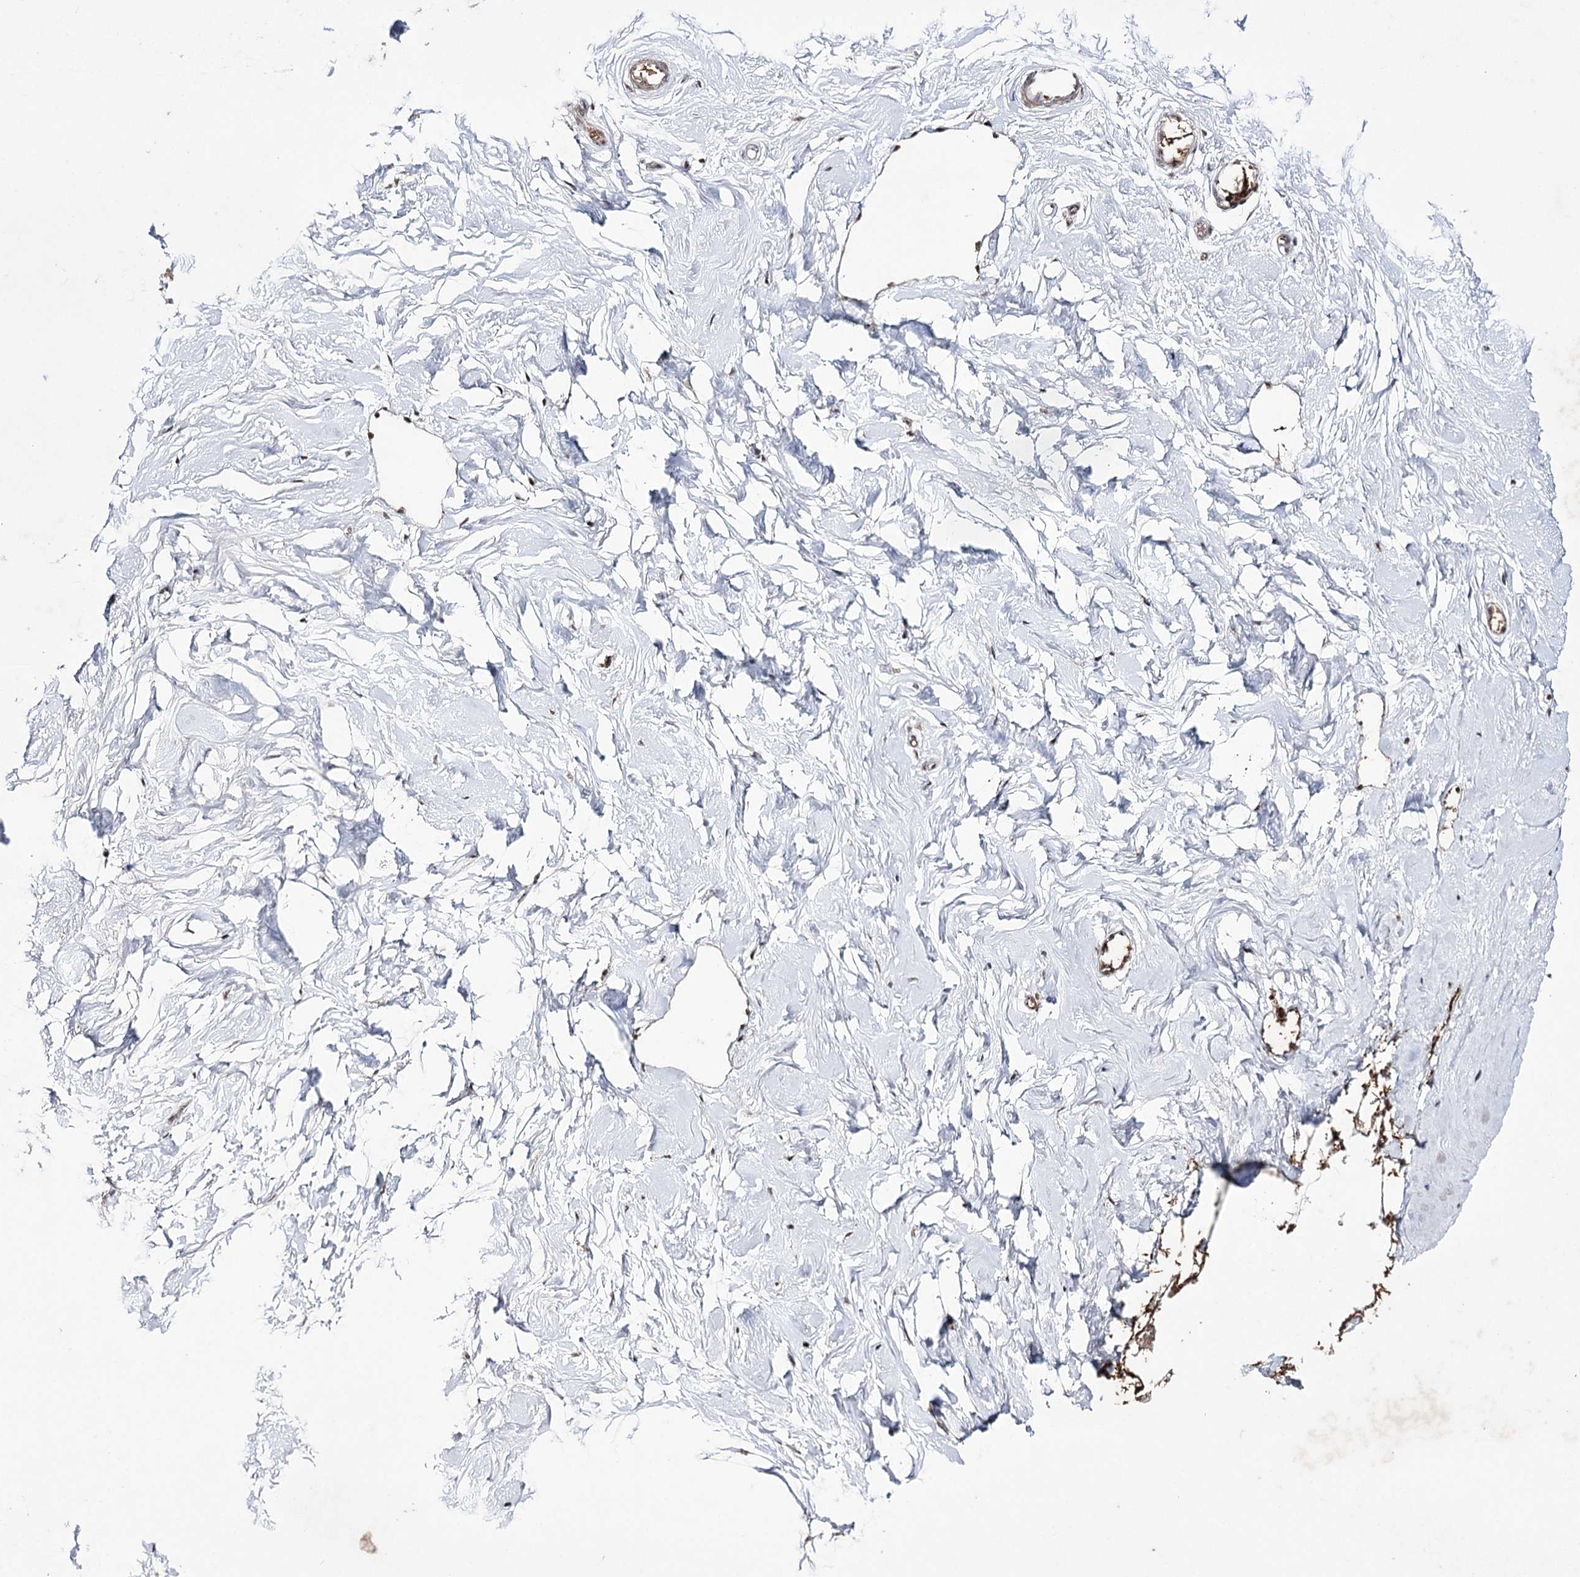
{"staining": {"intensity": "moderate", "quantity": ">75%", "location": "nuclear"}, "tissue": "breast", "cell_type": "Adipocytes", "image_type": "normal", "snomed": [{"axis": "morphology", "description": "Normal tissue, NOS"}, {"axis": "morphology", "description": "Adenoma, NOS"}, {"axis": "topography", "description": "Breast"}], "caption": "Immunohistochemical staining of benign breast reveals moderate nuclear protein positivity in approximately >75% of adipocytes.", "gene": "PRPF40A", "patient": {"sex": "female", "age": 23}}